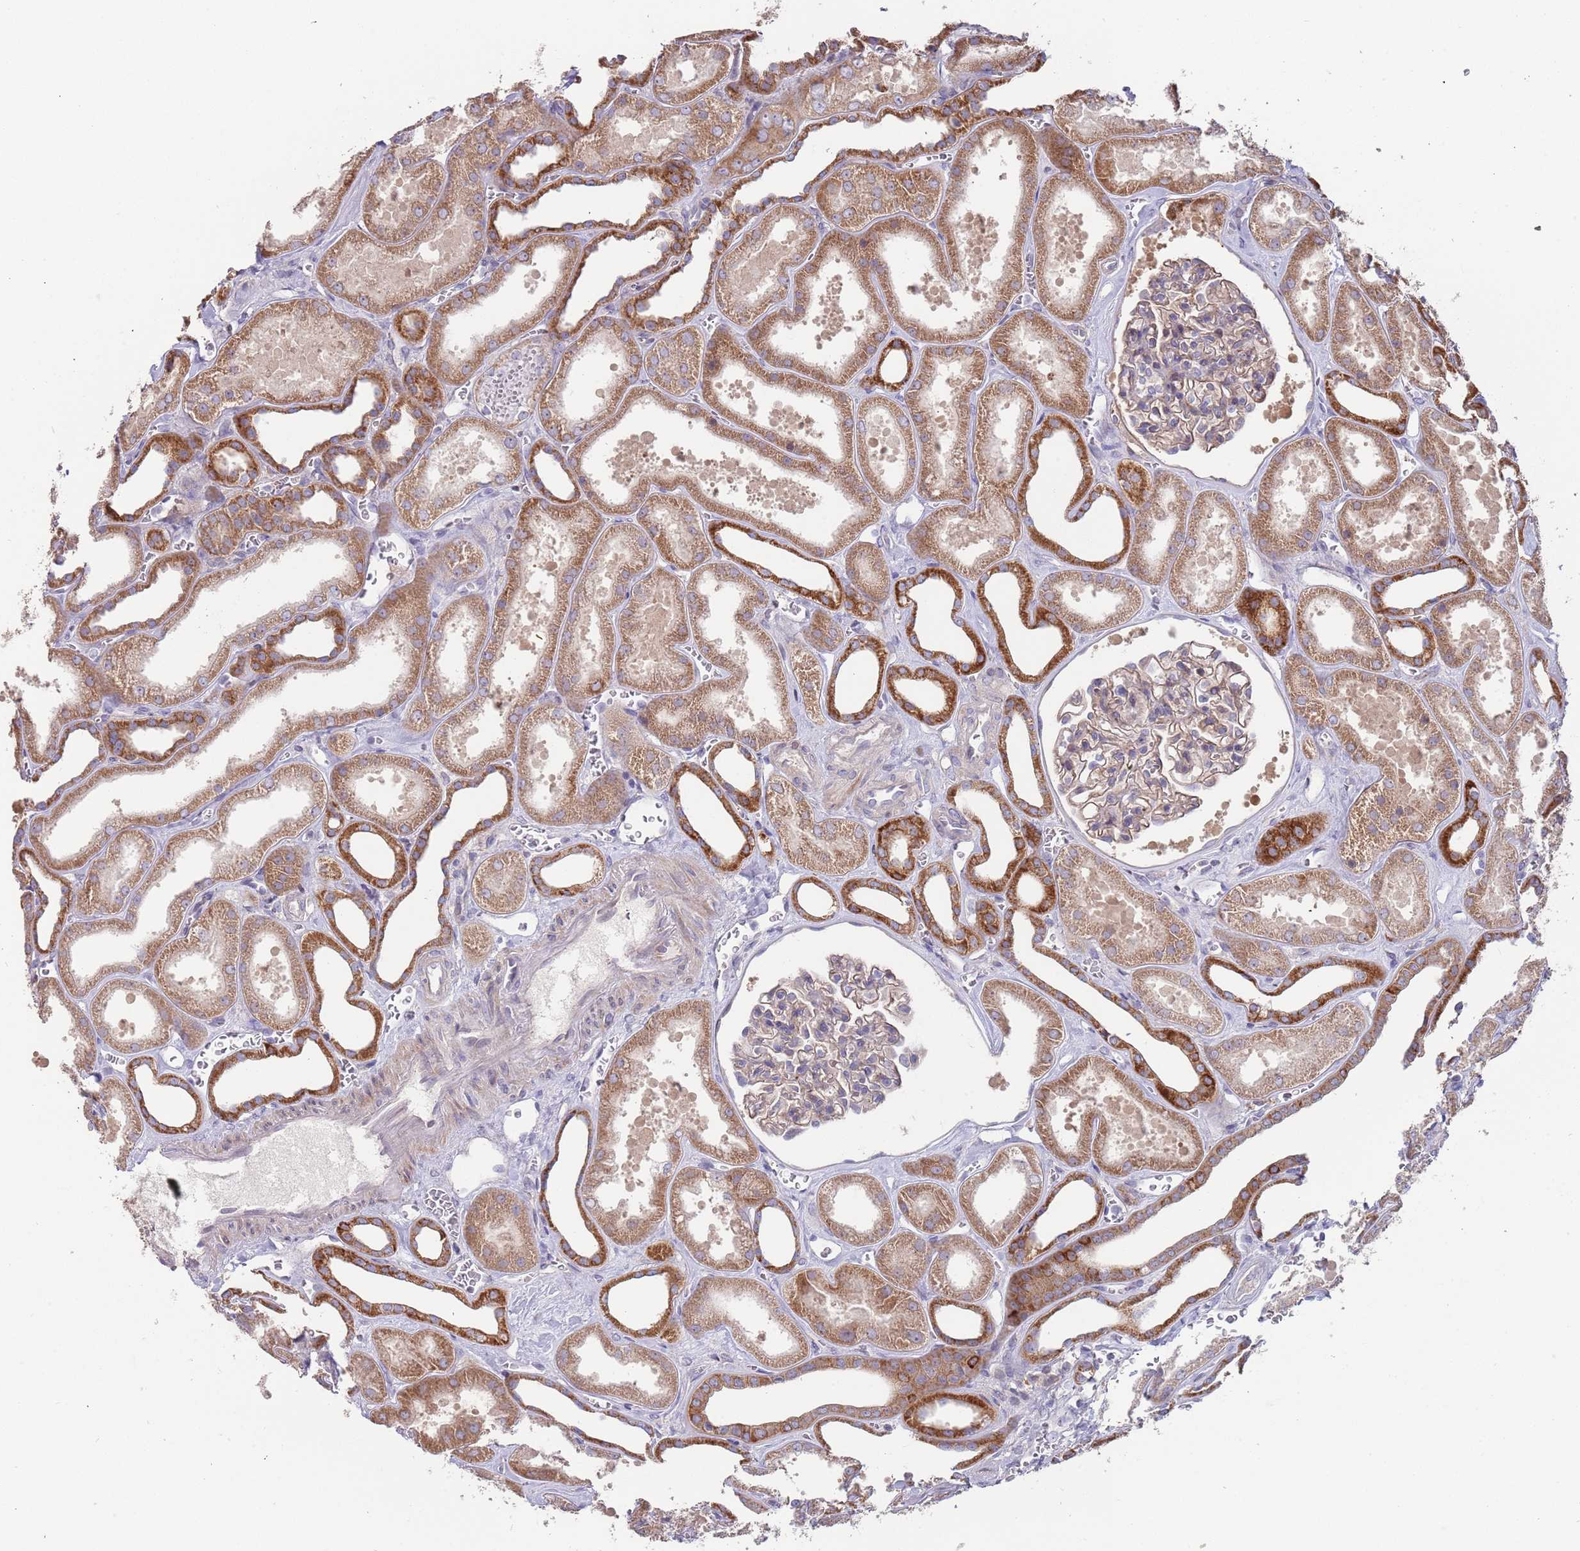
{"staining": {"intensity": "weak", "quantity": "<25%", "location": "cytoplasmic/membranous"}, "tissue": "kidney", "cell_type": "Cells in glomeruli", "image_type": "normal", "snomed": [{"axis": "morphology", "description": "Normal tissue, NOS"}, {"axis": "morphology", "description": "Adenocarcinoma, NOS"}, {"axis": "topography", "description": "Kidney"}], "caption": "Protein analysis of unremarkable kidney displays no significant positivity in cells in glomeruli. Brightfield microscopy of immunohistochemistry (IHC) stained with DAB (3,3'-diaminobenzidine) (brown) and hematoxylin (blue), captured at high magnification.", "gene": "ABCC10", "patient": {"sex": "female", "age": 68}}